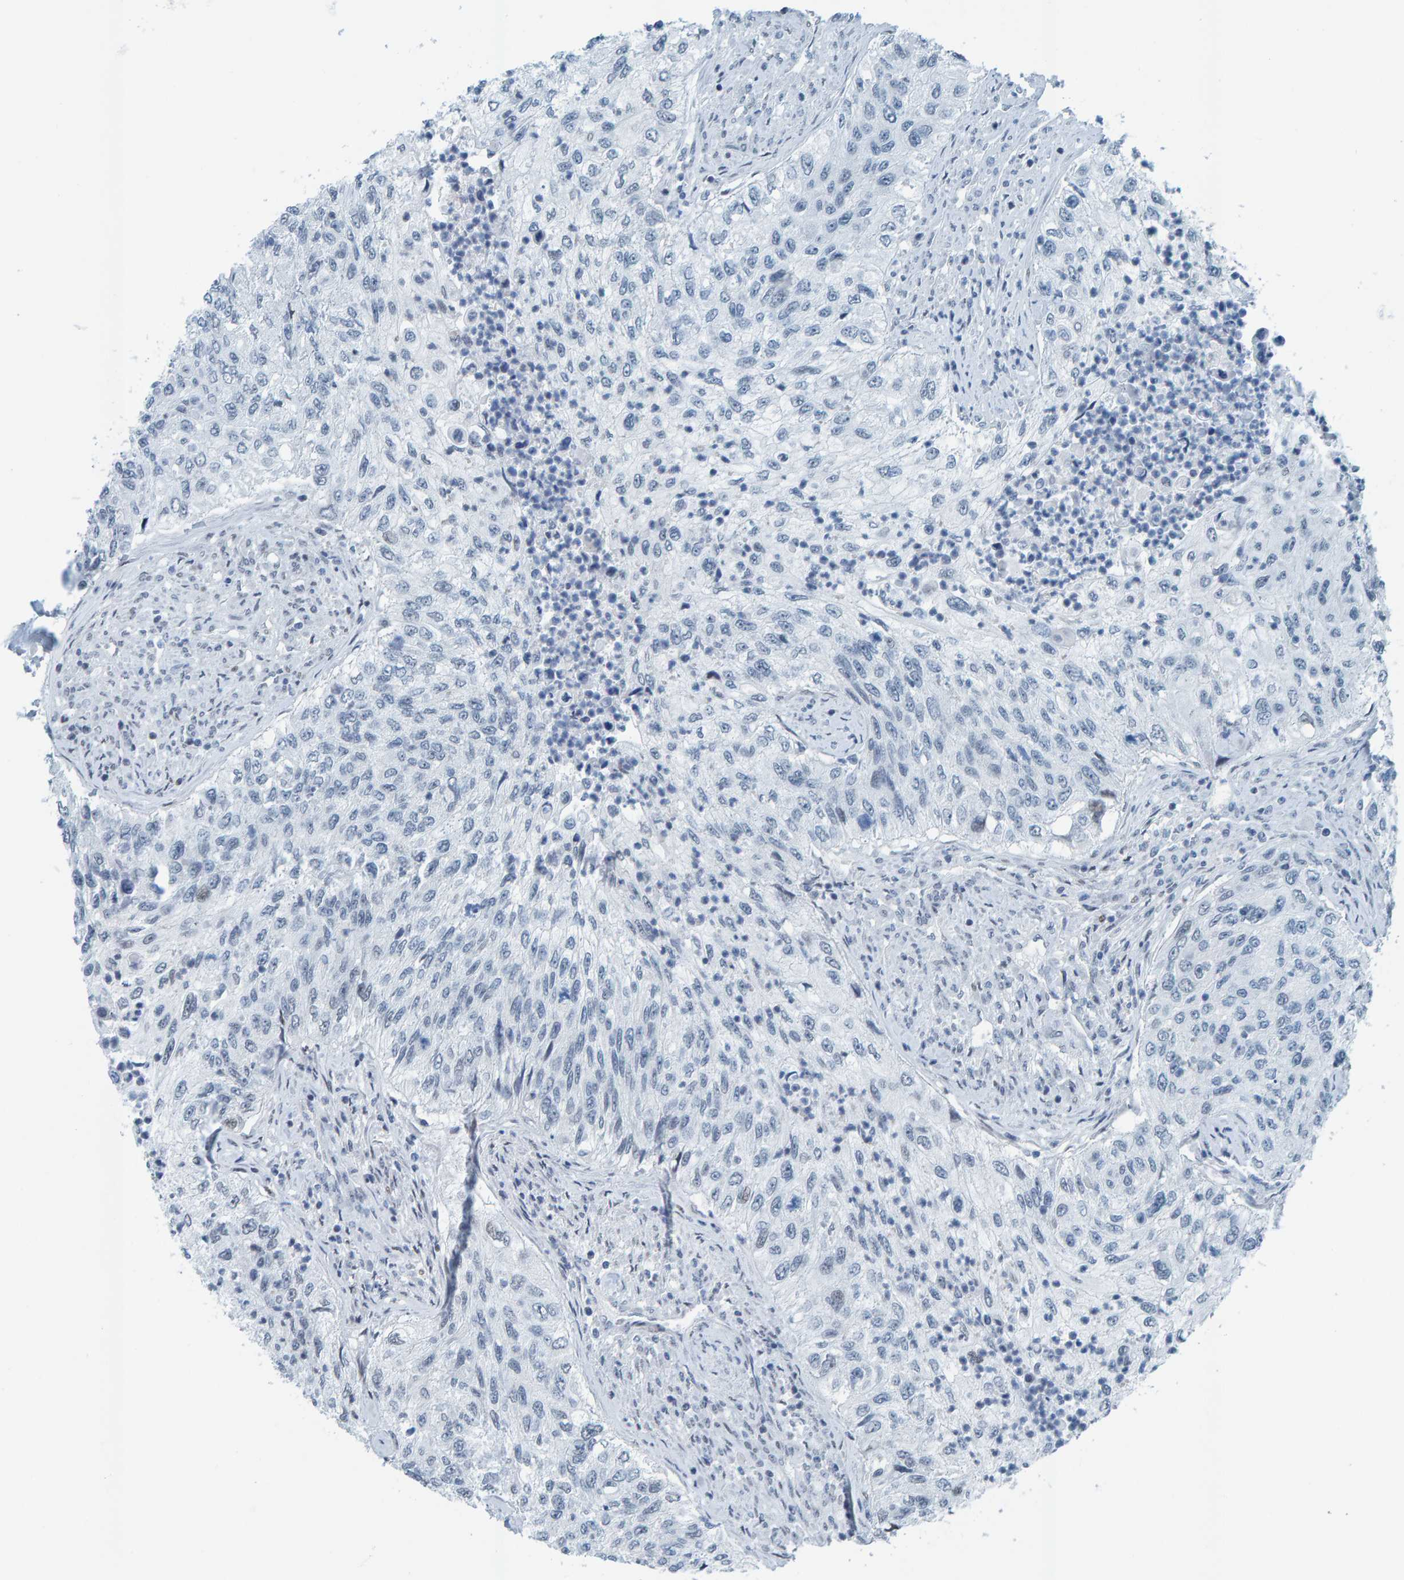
{"staining": {"intensity": "negative", "quantity": "none", "location": "none"}, "tissue": "urothelial cancer", "cell_type": "Tumor cells", "image_type": "cancer", "snomed": [{"axis": "morphology", "description": "Urothelial carcinoma, High grade"}, {"axis": "topography", "description": "Urinary bladder"}], "caption": "Tumor cells show no significant protein staining in urothelial cancer.", "gene": "CNP", "patient": {"sex": "female", "age": 60}}